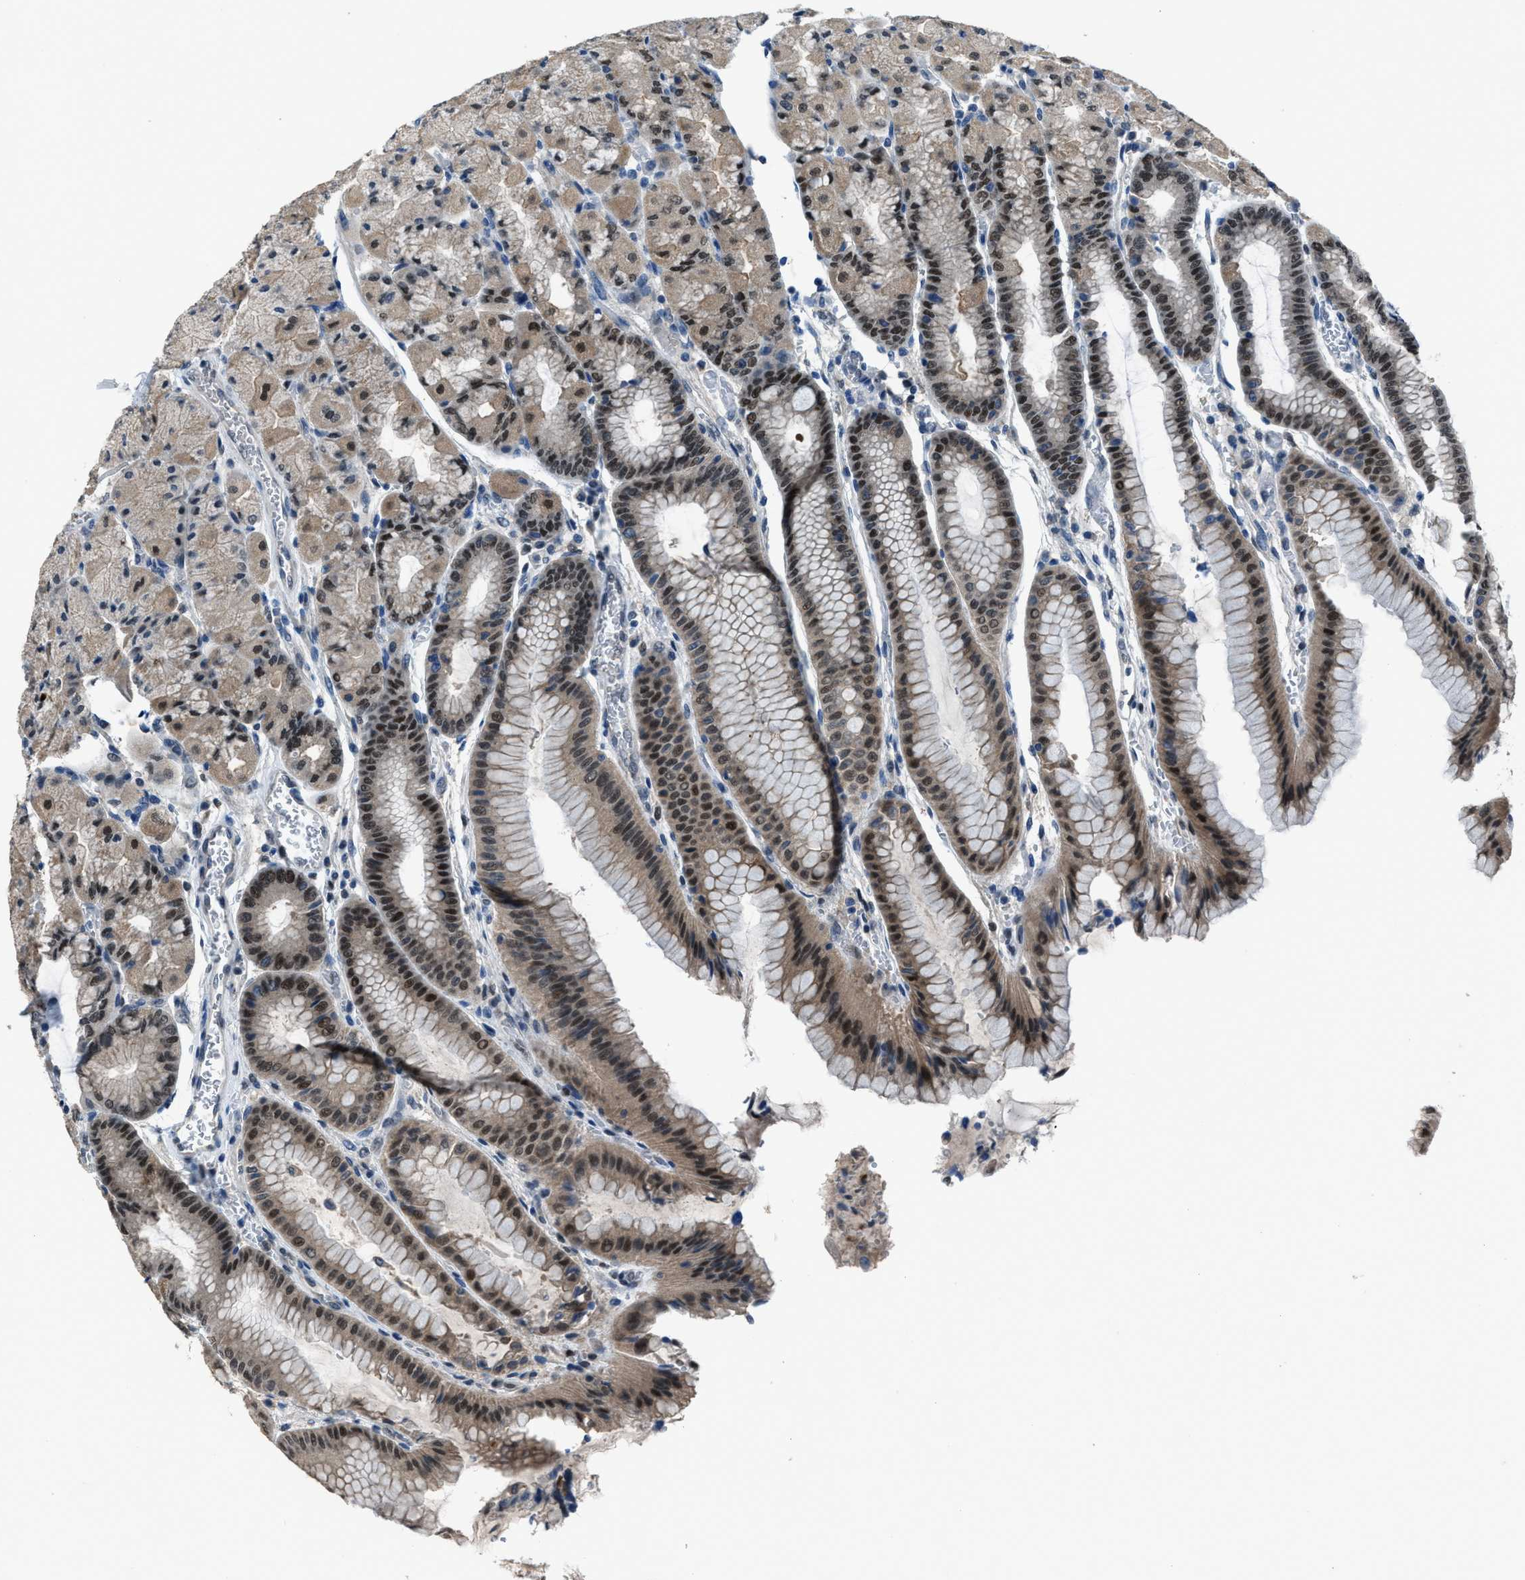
{"staining": {"intensity": "strong", "quantity": ">75%", "location": "cytoplasmic/membranous,nuclear"}, "tissue": "stomach", "cell_type": "Glandular cells", "image_type": "normal", "snomed": [{"axis": "morphology", "description": "Normal tissue, NOS"}, {"axis": "morphology", "description": "Carcinoid, malignant, NOS"}, {"axis": "topography", "description": "Stomach, upper"}], "caption": "DAB immunohistochemical staining of normal human stomach shows strong cytoplasmic/membranous,nuclear protein expression in about >75% of glandular cells.", "gene": "DUSP19", "patient": {"sex": "male", "age": 39}}